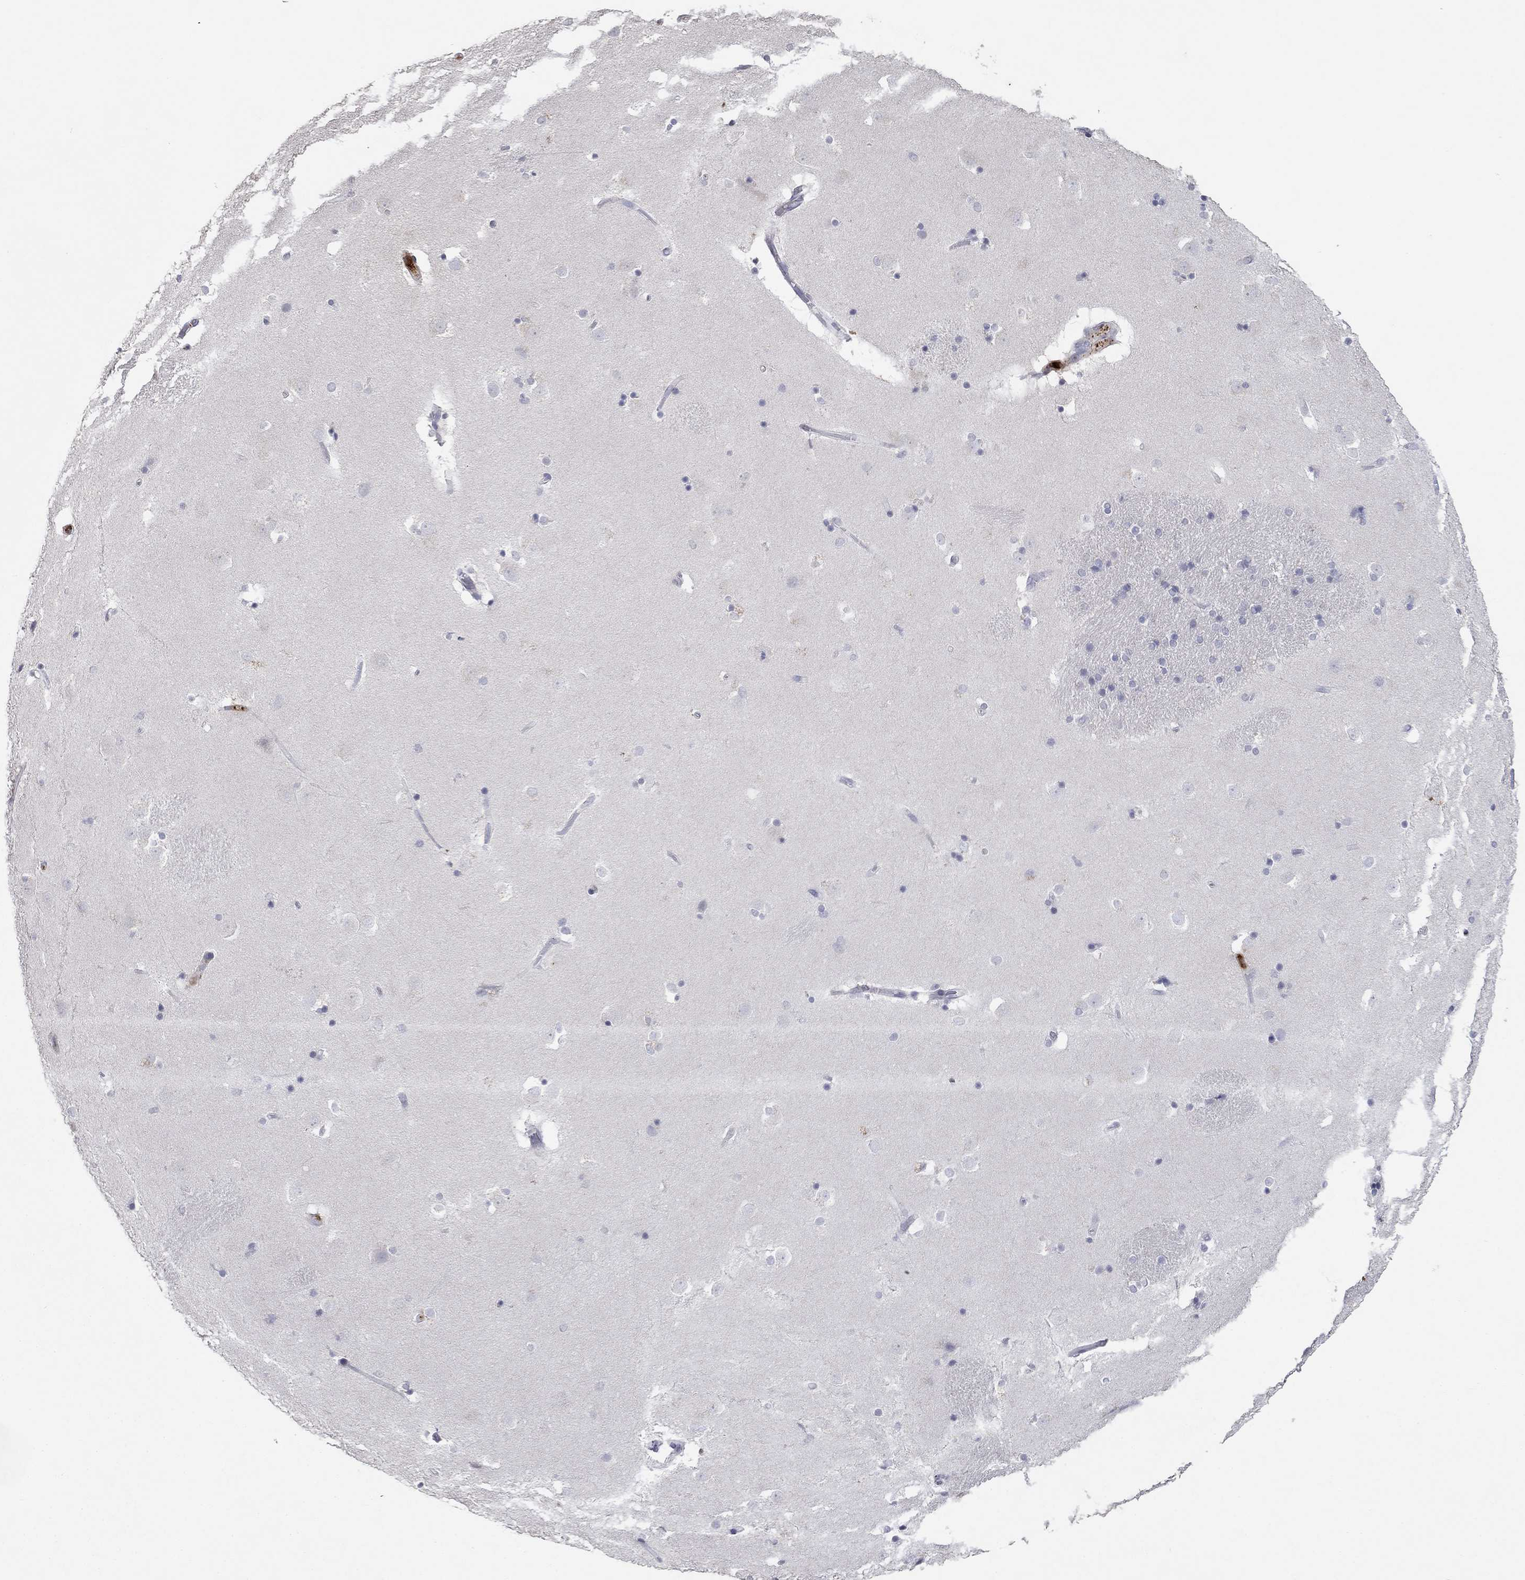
{"staining": {"intensity": "negative", "quantity": "none", "location": "none"}, "tissue": "caudate", "cell_type": "Glial cells", "image_type": "normal", "snomed": [{"axis": "morphology", "description": "Normal tissue, NOS"}, {"axis": "topography", "description": "Lateral ventricle wall"}], "caption": "Human caudate stained for a protein using immunohistochemistry exhibits no positivity in glial cells.", "gene": "CCL5", "patient": {"sex": "male", "age": 51}}